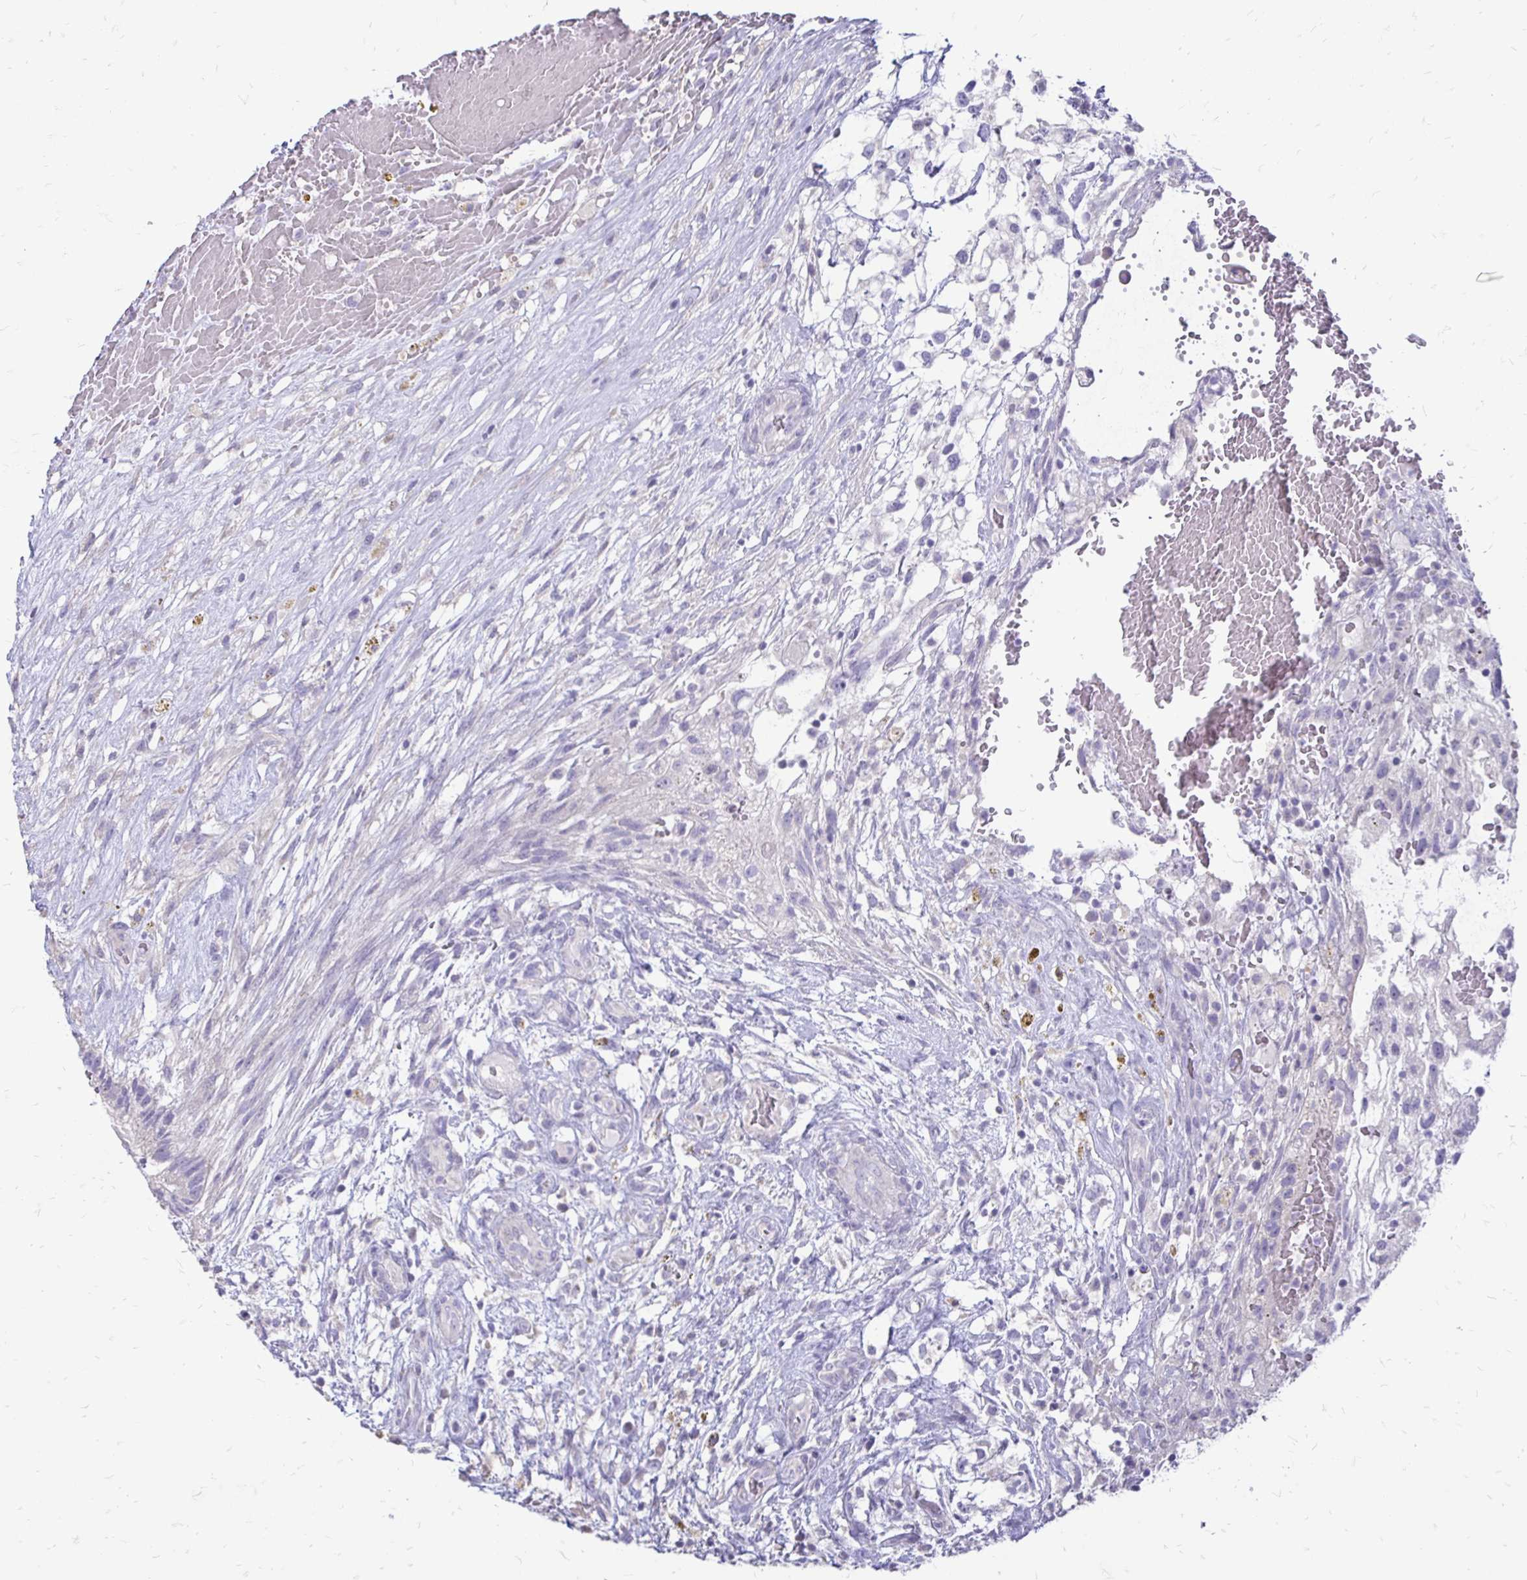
{"staining": {"intensity": "negative", "quantity": "none", "location": "none"}, "tissue": "testis cancer", "cell_type": "Tumor cells", "image_type": "cancer", "snomed": [{"axis": "morphology", "description": "Normal tissue, NOS"}, {"axis": "morphology", "description": "Carcinoma, Embryonal, NOS"}, {"axis": "topography", "description": "Testis"}], "caption": "An image of testis cancer (embryonal carcinoma) stained for a protein demonstrates no brown staining in tumor cells.", "gene": "ALPG", "patient": {"sex": "male", "age": 32}}